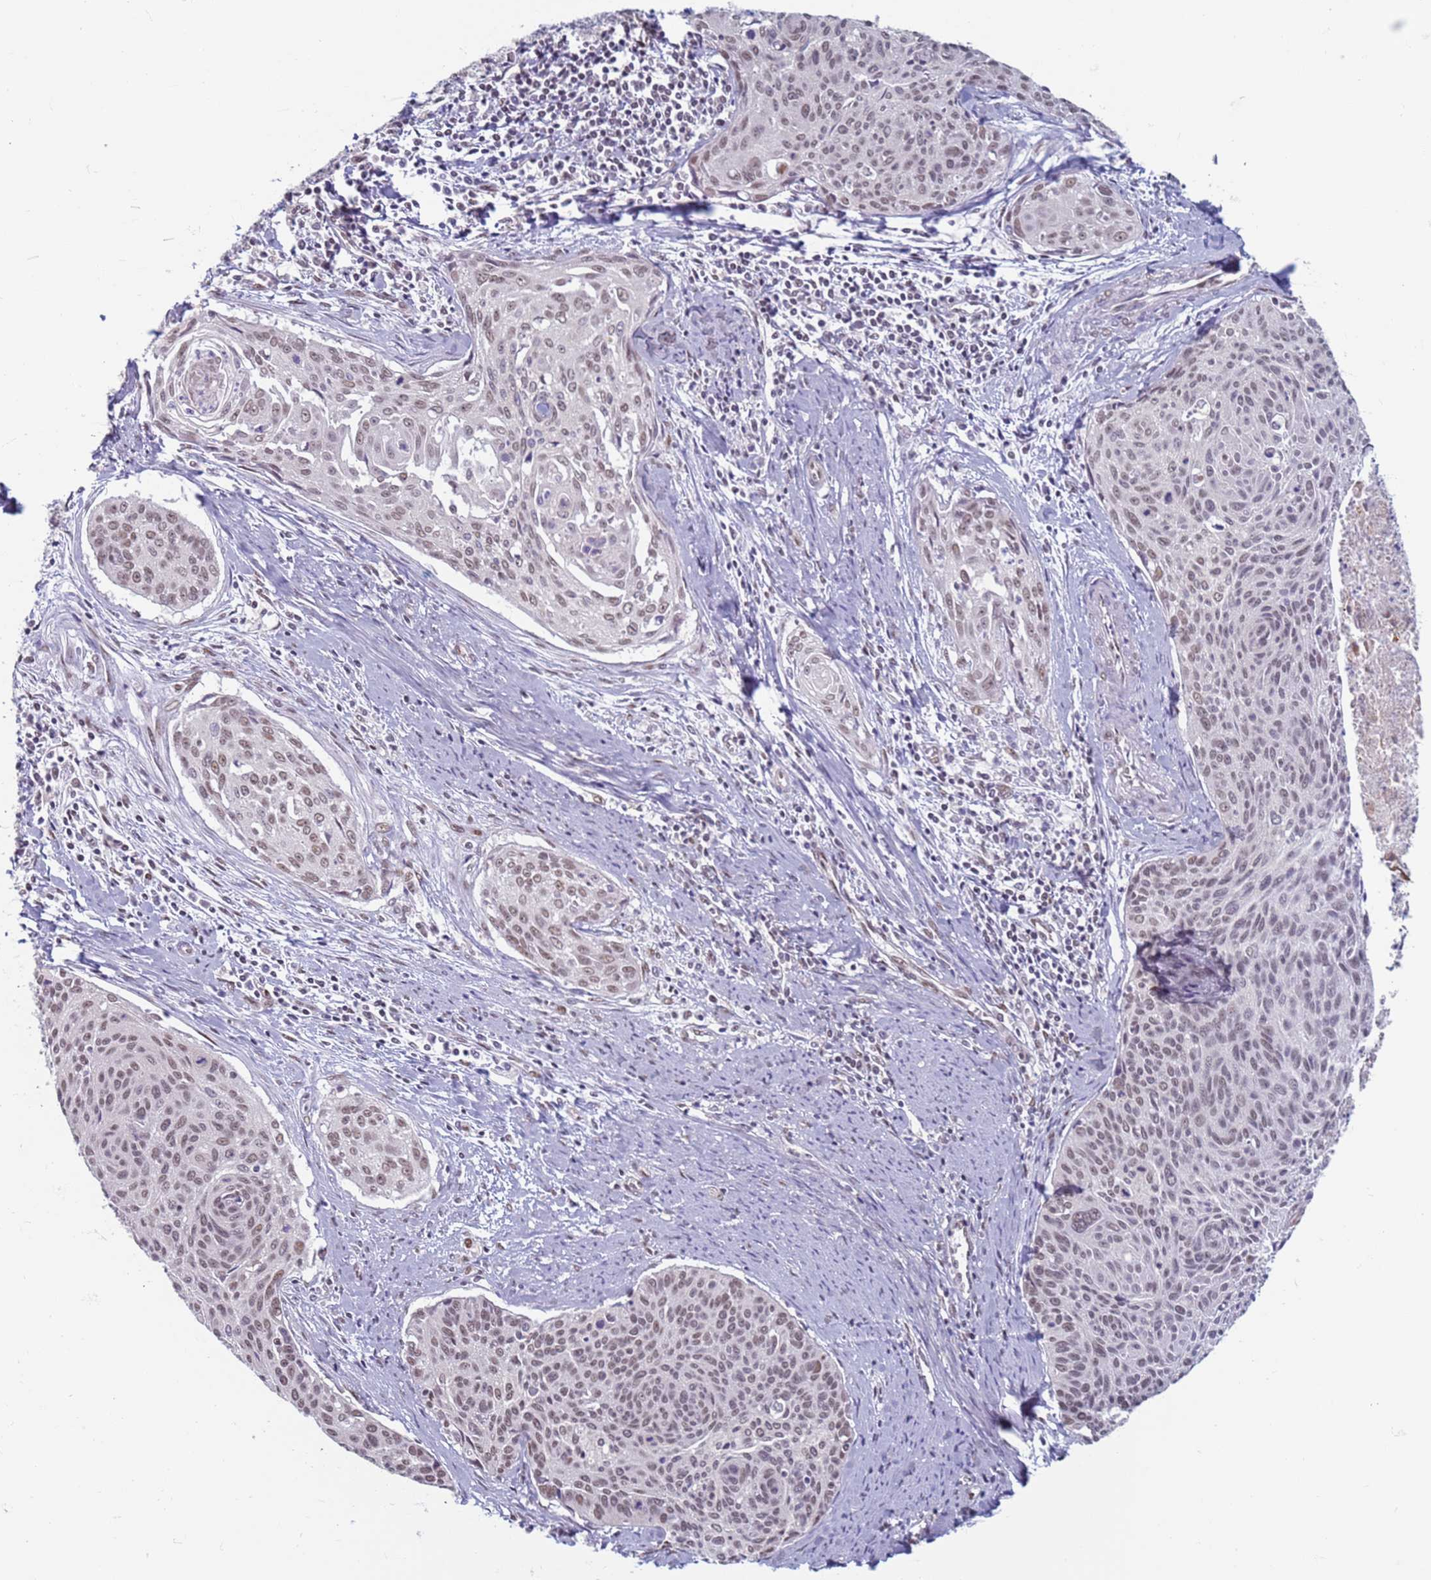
{"staining": {"intensity": "weak", "quantity": ">75%", "location": "nuclear"}, "tissue": "cervical cancer", "cell_type": "Tumor cells", "image_type": "cancer", "snomed": [{"axis": "morphology", "description": "Squamous cell carcinoma, NOS"}, {"axis": "topography", "description": "Cervix"}], "caption": "The micrograph shows immunohistochemical staining of cervical cancer (squamous cell carcinoma). There is weak nuclear expression is identified in approximately >75% of tumor cells.", "gene": "SAE1", "patient": {"sex": "female", "age": 55}}